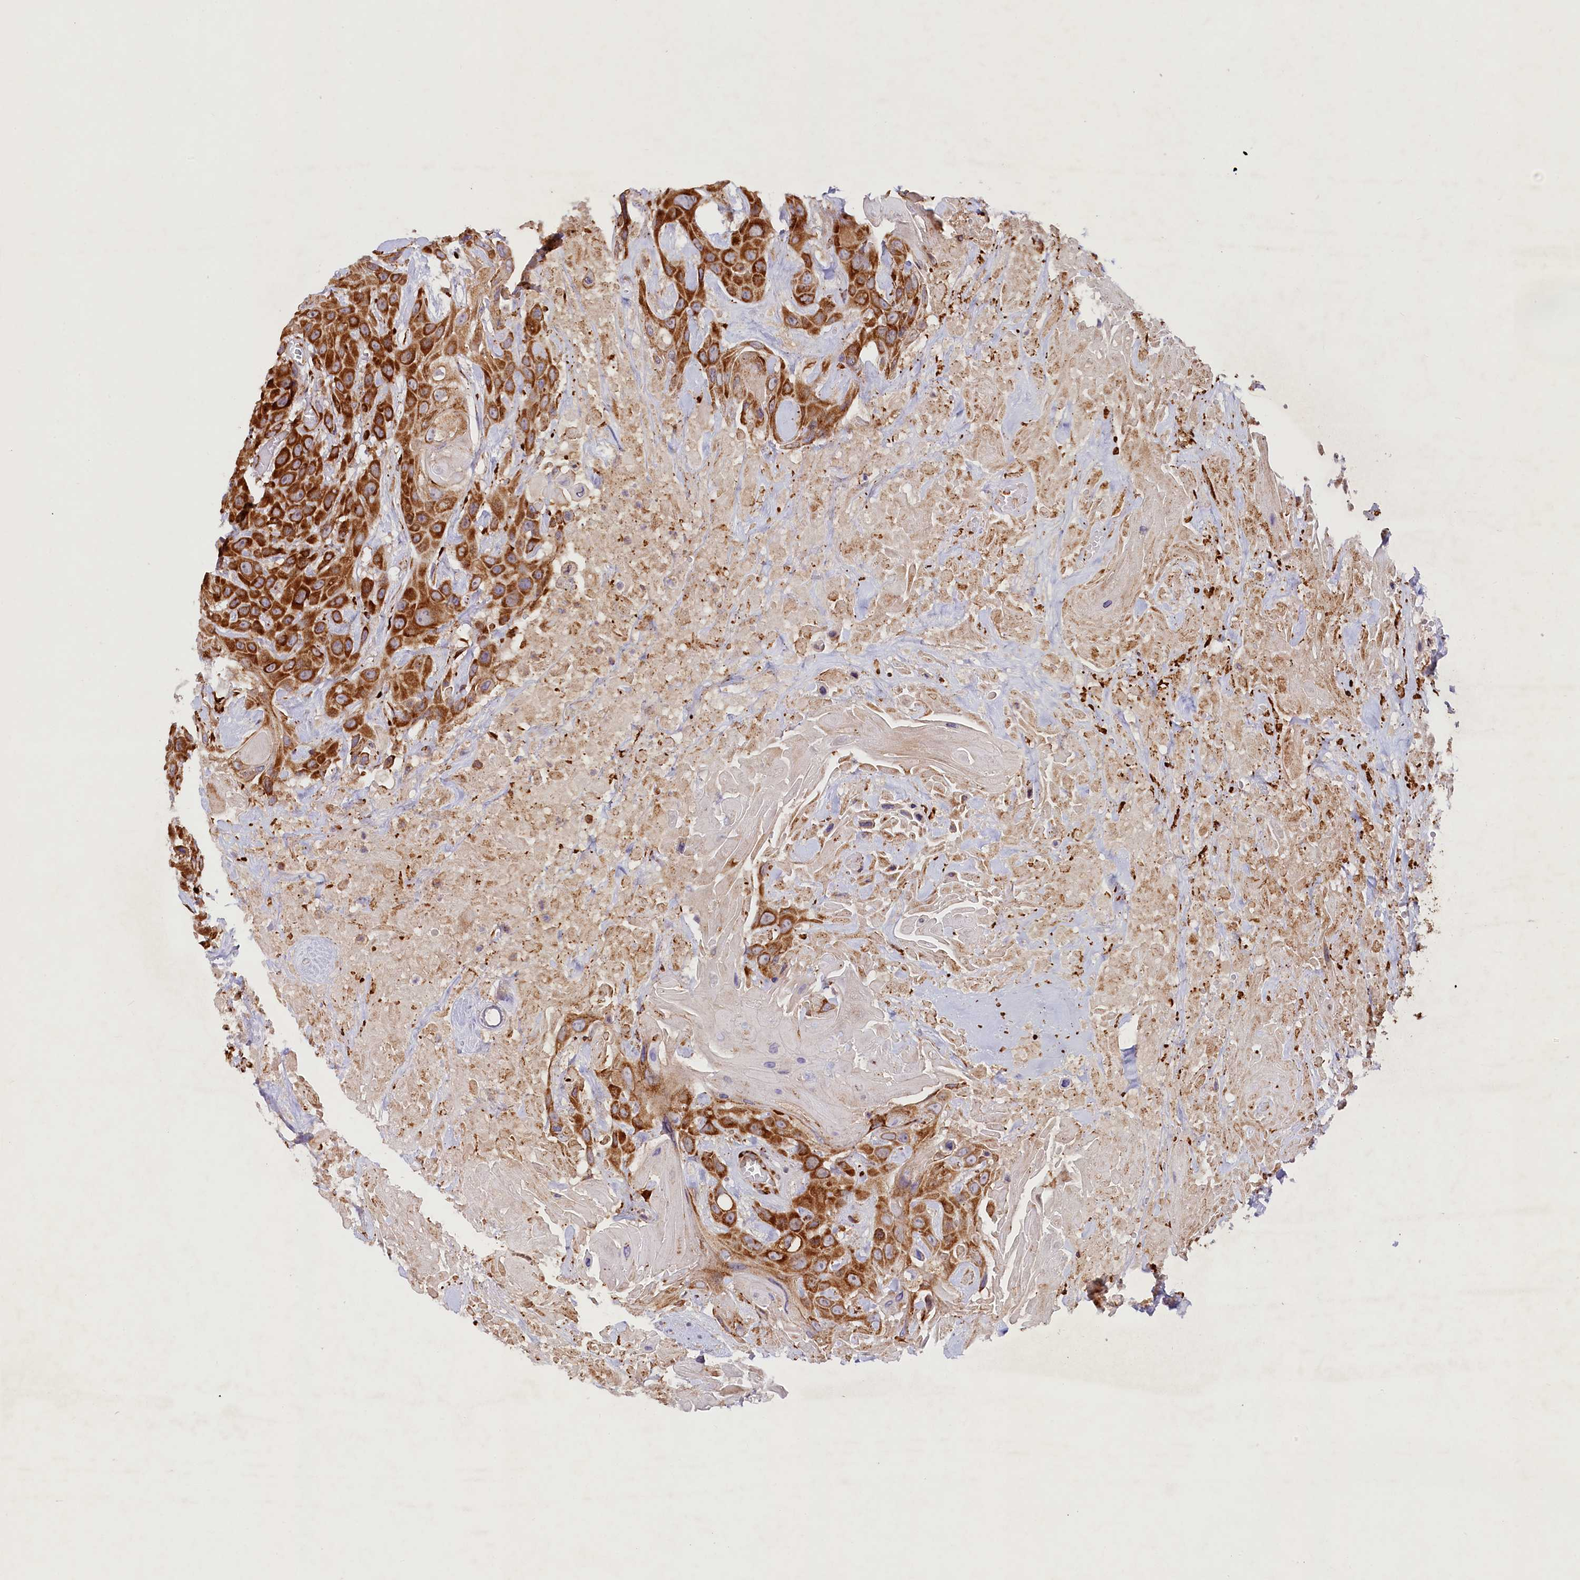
{"staining": {"intensity": "strong", "quantity": ">75%", "location": "cytoplasmic/membranous"}, "tissue": "head and neck cancer", "cell_type": "Tumor cells", "image_type": "cancer", "snomed": [{"axis": "morphology", "description": "Squamous cell carcinoma, NOS"}, {"axis": "topography", "description": "Head-Neck"}], "caption": "Human head and neck squamous cell carcinoma stained with a brown dye reveals strong cytoplasmic/membranous positive staining in approximately >75% of tumor cells.", "gene": "SSC5D", "patient": {"sex": "male", "age": 81}}